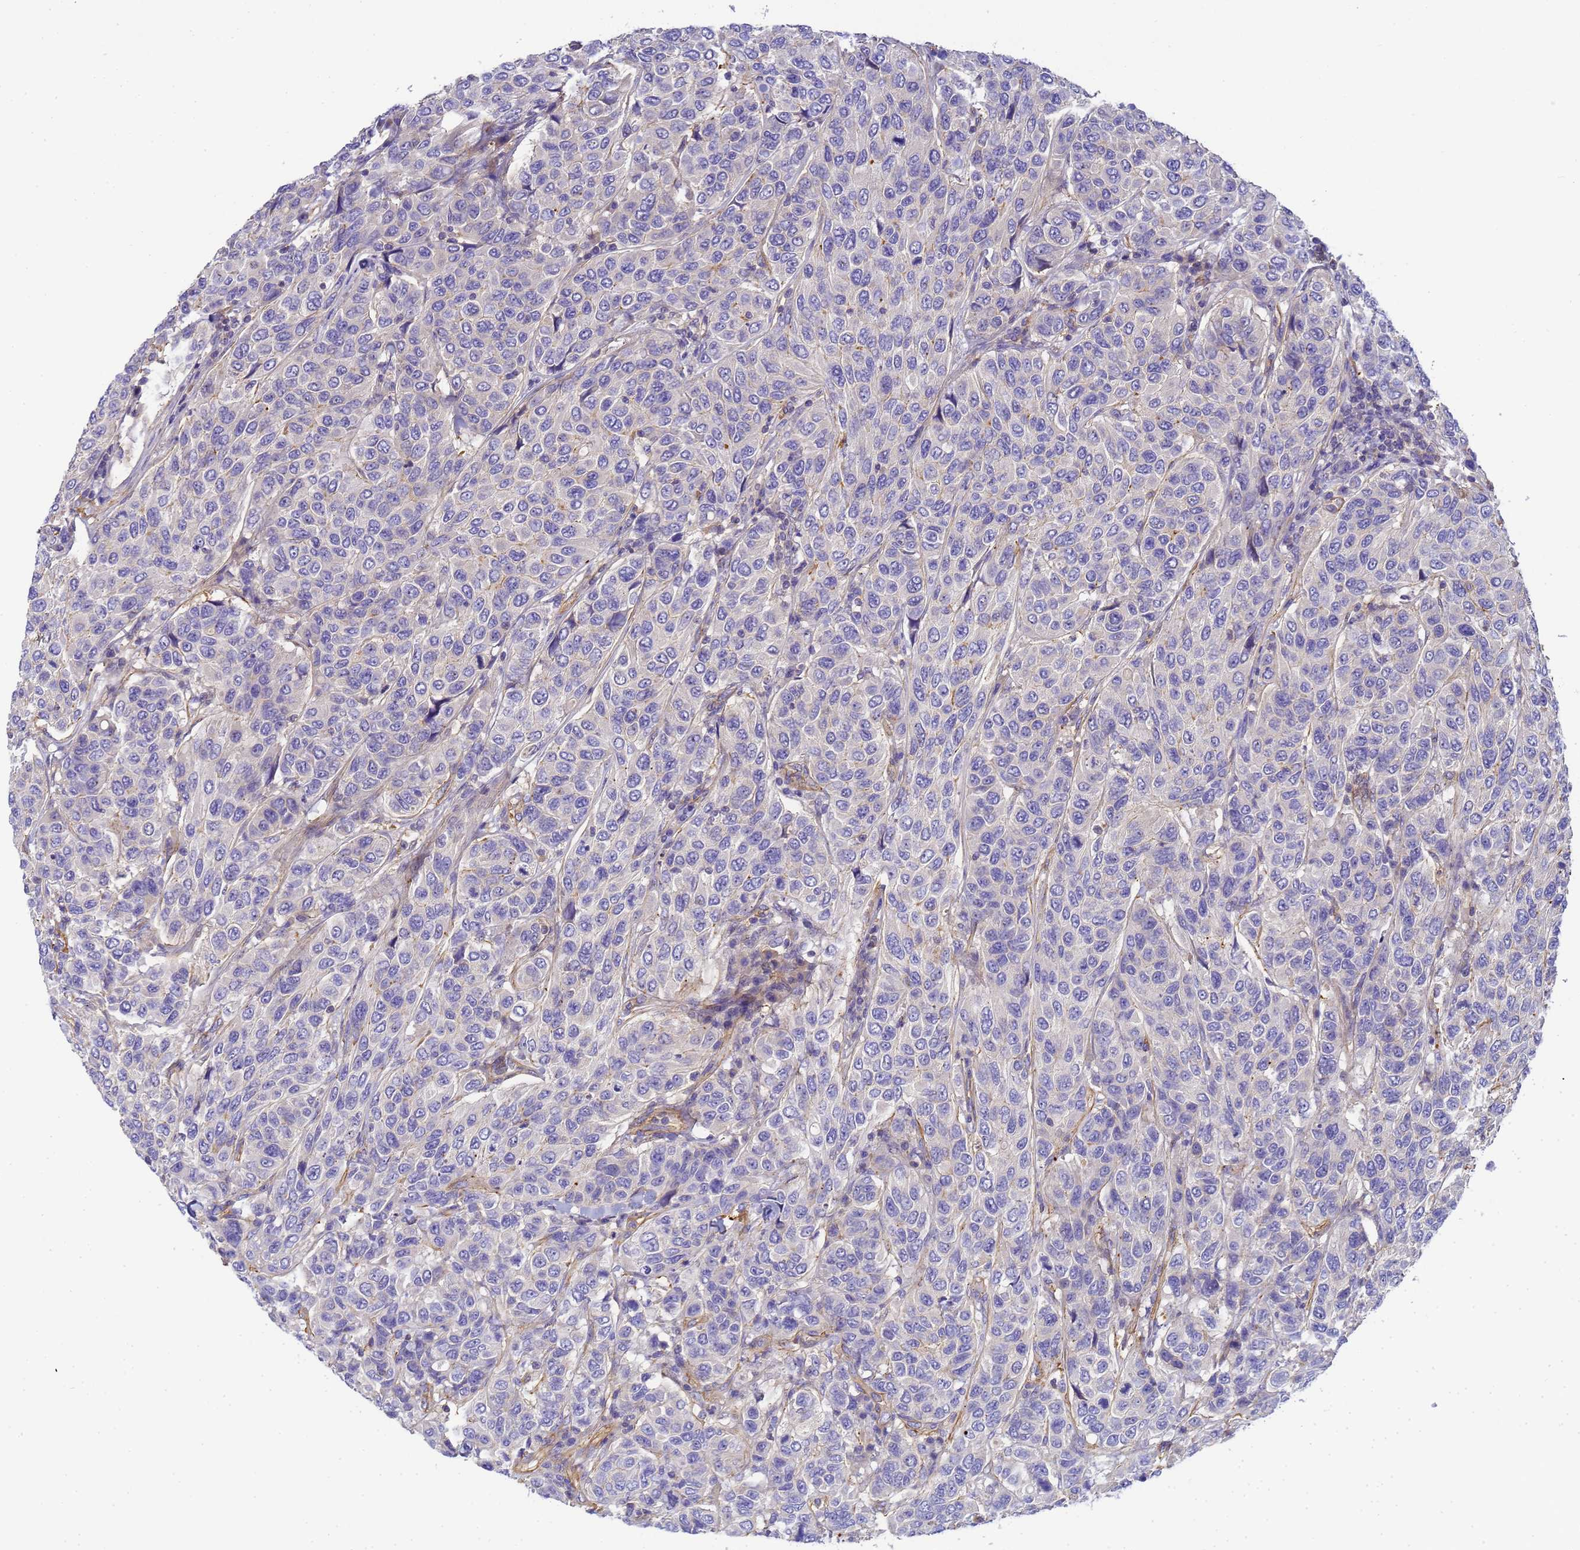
{"staining": {"intensity": "negative", "quantity": "none", "location": "none"}, "tissue": "breast cancer", "cell_type": "Tumor cells", "image_type": "cancer", "snomed": [{"axis": "morphology", "description": "Duct carcinoma"}, {"axis": "topography", "description": "Breast"}], "caption": "Breast intraductal carcinoma was stained to show a protein in brown. There is no significant staining in tumor cells.", "gene": "MYL12A", "patient": {"sex": "female", "age": 55}}